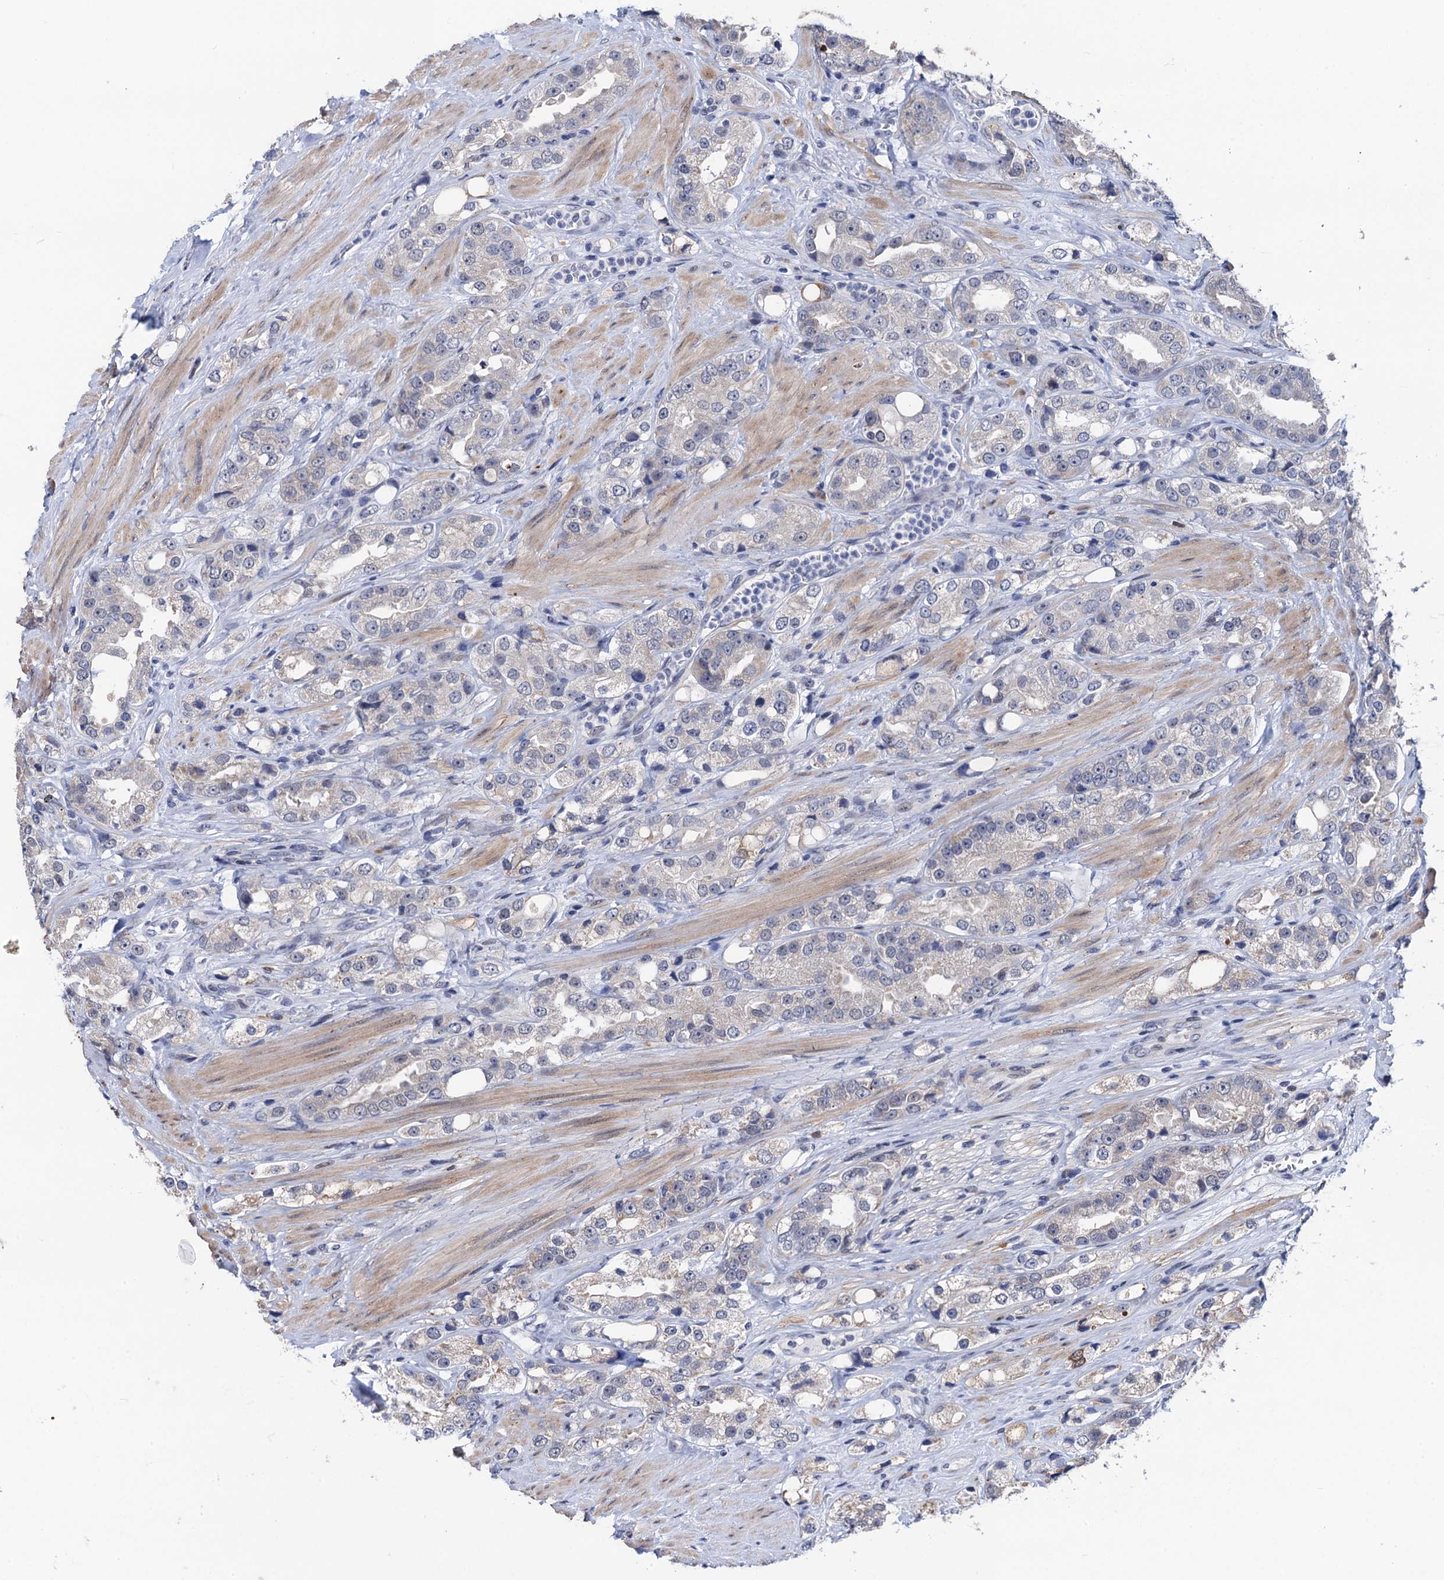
{"staining": {"intensity": "negative", "quantity": "none", "location": "none"}, "tissue": "prostate cancer", "cell_type": "Tumor cells", "image_type": "cancer", "snomed": [{"axis": "morphology", "description": "Adenocarcinoma, NOS"}, {"axis": "topography", "description": "Prostate"}], "caption": "A photomicrograph of prostate cancer stained for a protein exhibits no brown staining in tumor cells.", "gene": "FAM222A", "patient": {"sex": "male", "age": 79}}